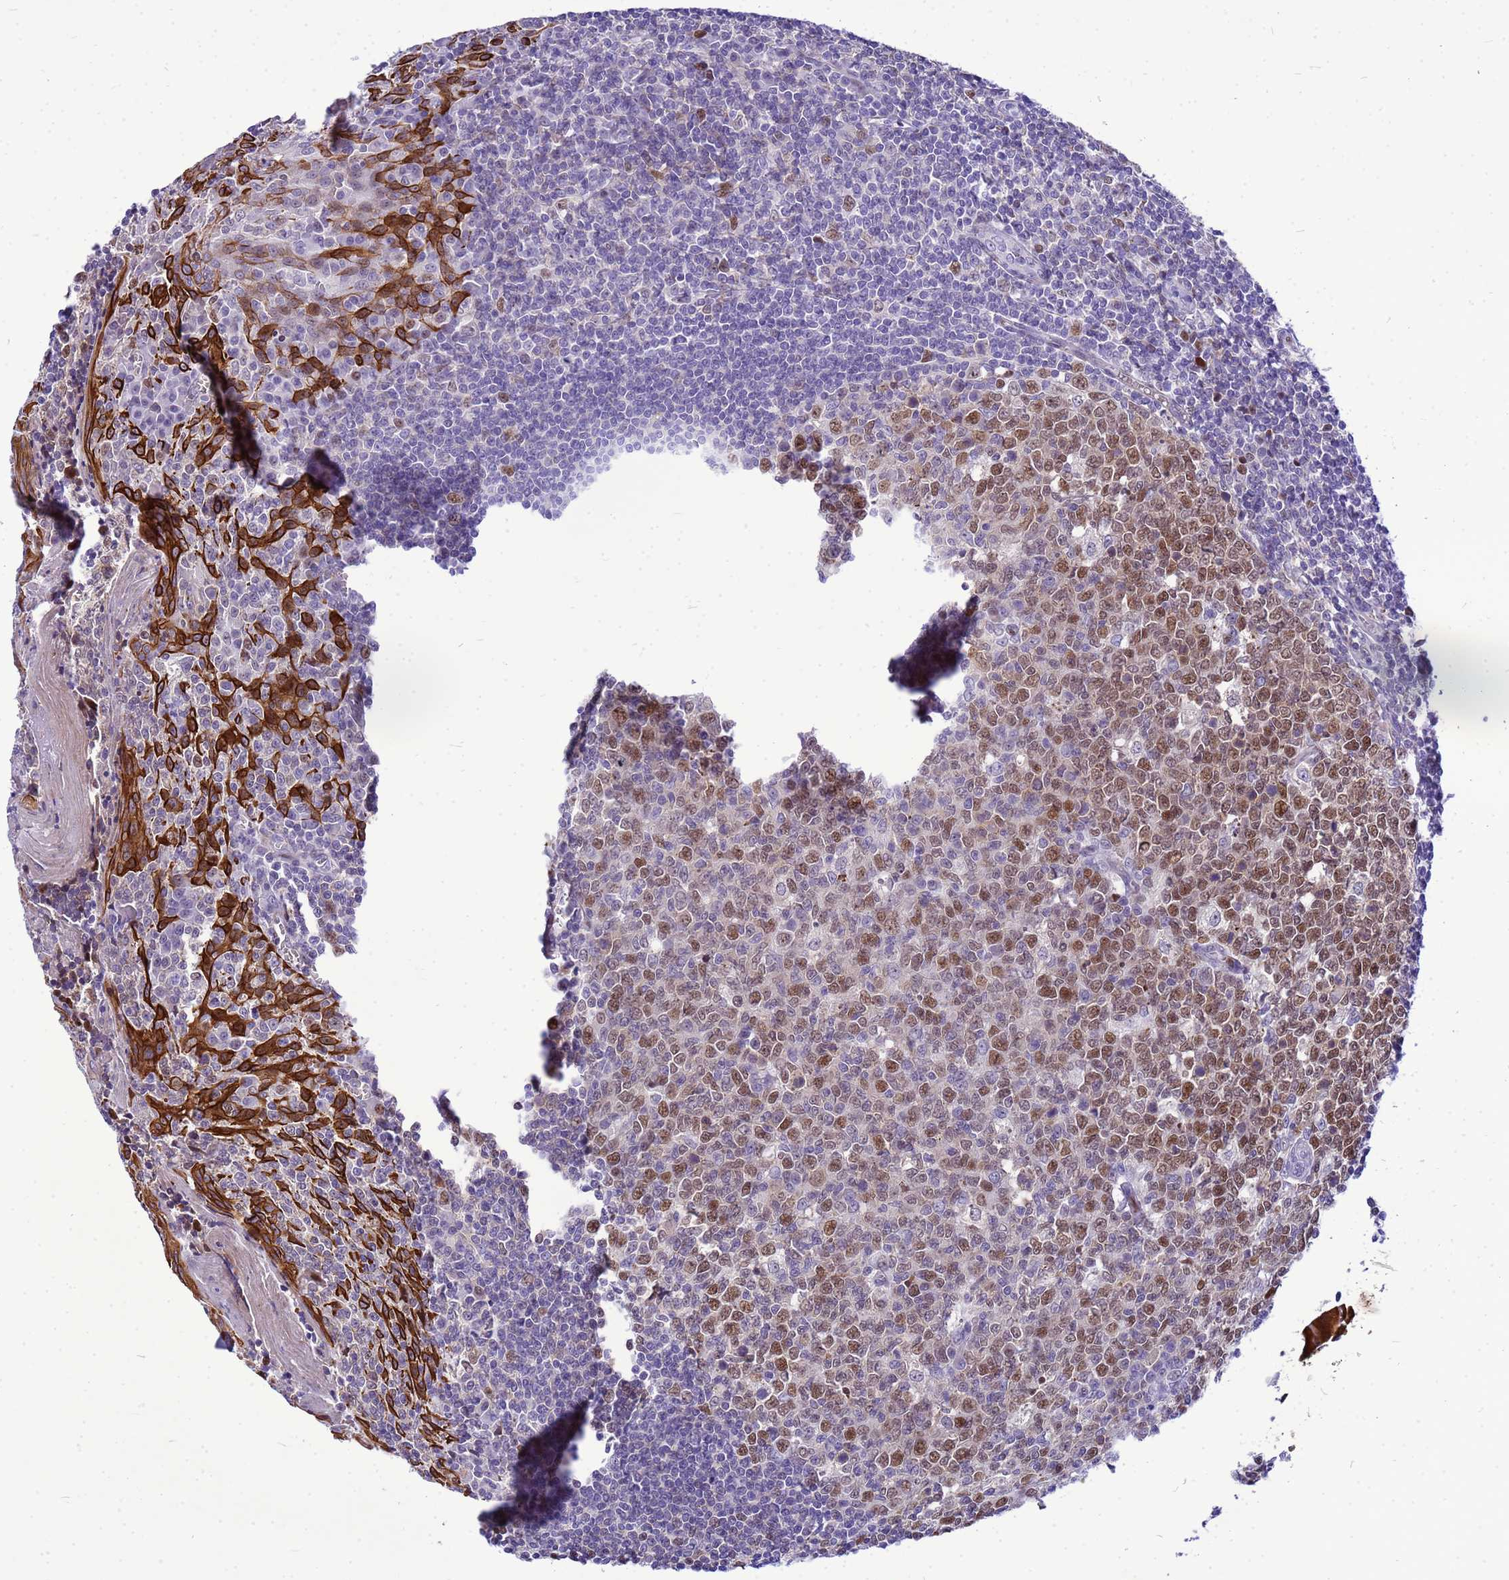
{"staining": {"intensity": "moderate", "quantity": "25%-75%", "location": "nuclear"}, "tissue": "tonsil", "cell_type": "Germinal center cells", "image_type": "normal", "snomed": [{"axis": "morphology", "description": "Normal tissue, NOS"}, {"axis": "topography", "description": "Tonsil"}], "caption": "A medium amount of moderate nuclear expression is identified in about 25%-75% of germinal center cells in benign tonsil. The staining is performed using DAB (3,3'-diaminobenzidine) brown chromogen to label protein expression. The nuclei are counter-stained blue using hematoxylin.", "gene": "ADAMTS7", "patient": {"sex": "male", "age": 27}}